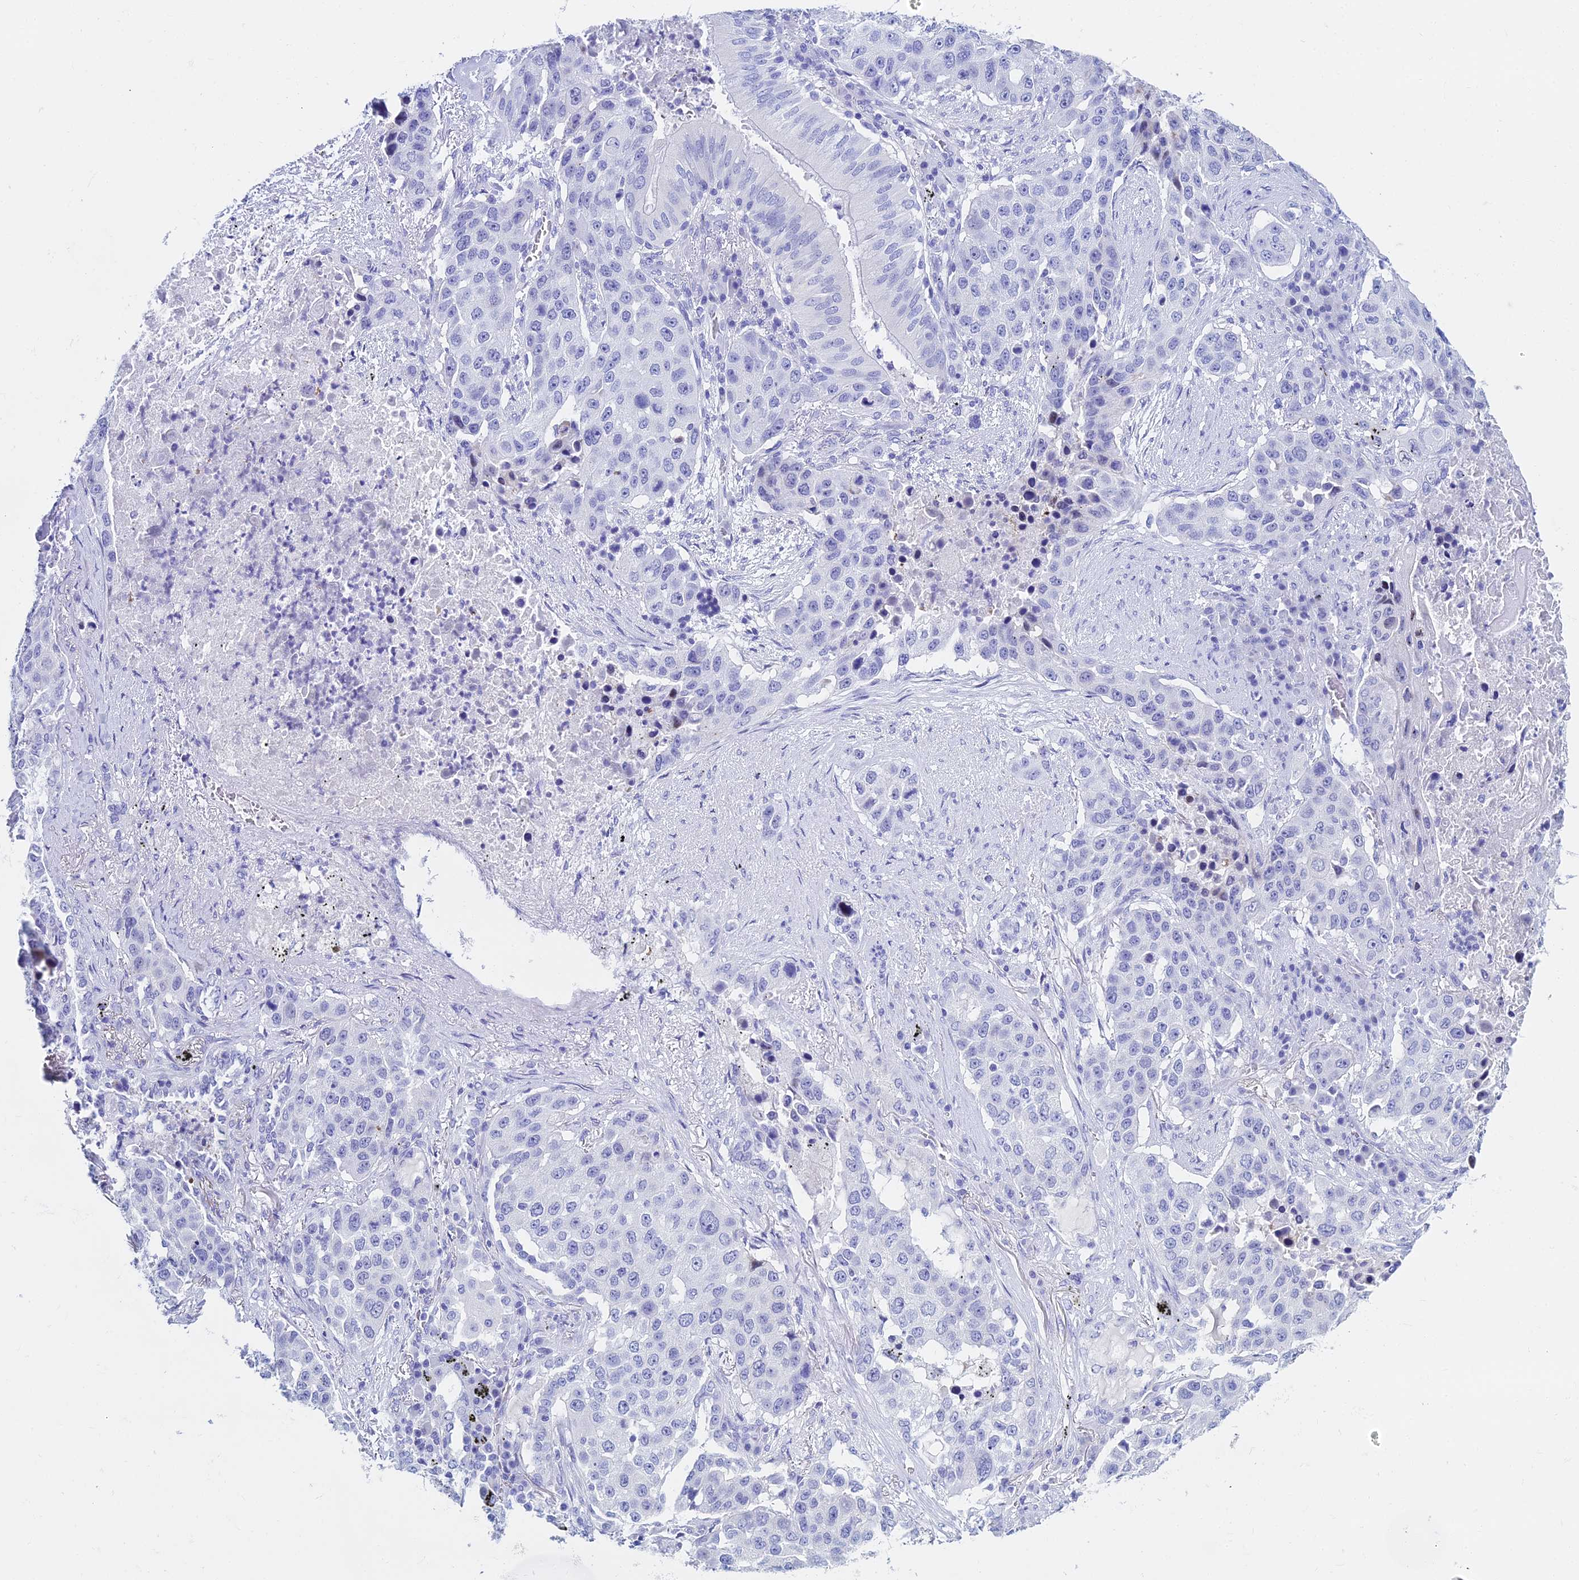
{"staining": {"intensity": "negative", "quantity": "none", "location": "none"}, "tissue": "lung cancer", "cell_type": "Tumor cells", "image_type": "cancer", "snomed": [{"axis": "morphology", "description": "Squamous cell carcinoma, NOS"}, {"axis": "topography", "description": "Lung"}], "caption": "Protein analysis of squamous cell carcinoma (lung) reveals no significant positivity in tumor cells. (Stains: DAB (3,3'-diaminobenzidine) immunohistochemistry (IHC) with hematoxylin counter stain, Microscopy: brightfield microscopy at high magnification).", "gene": "HSPA1L", "patient": {"sex": "female", "age": 63}}